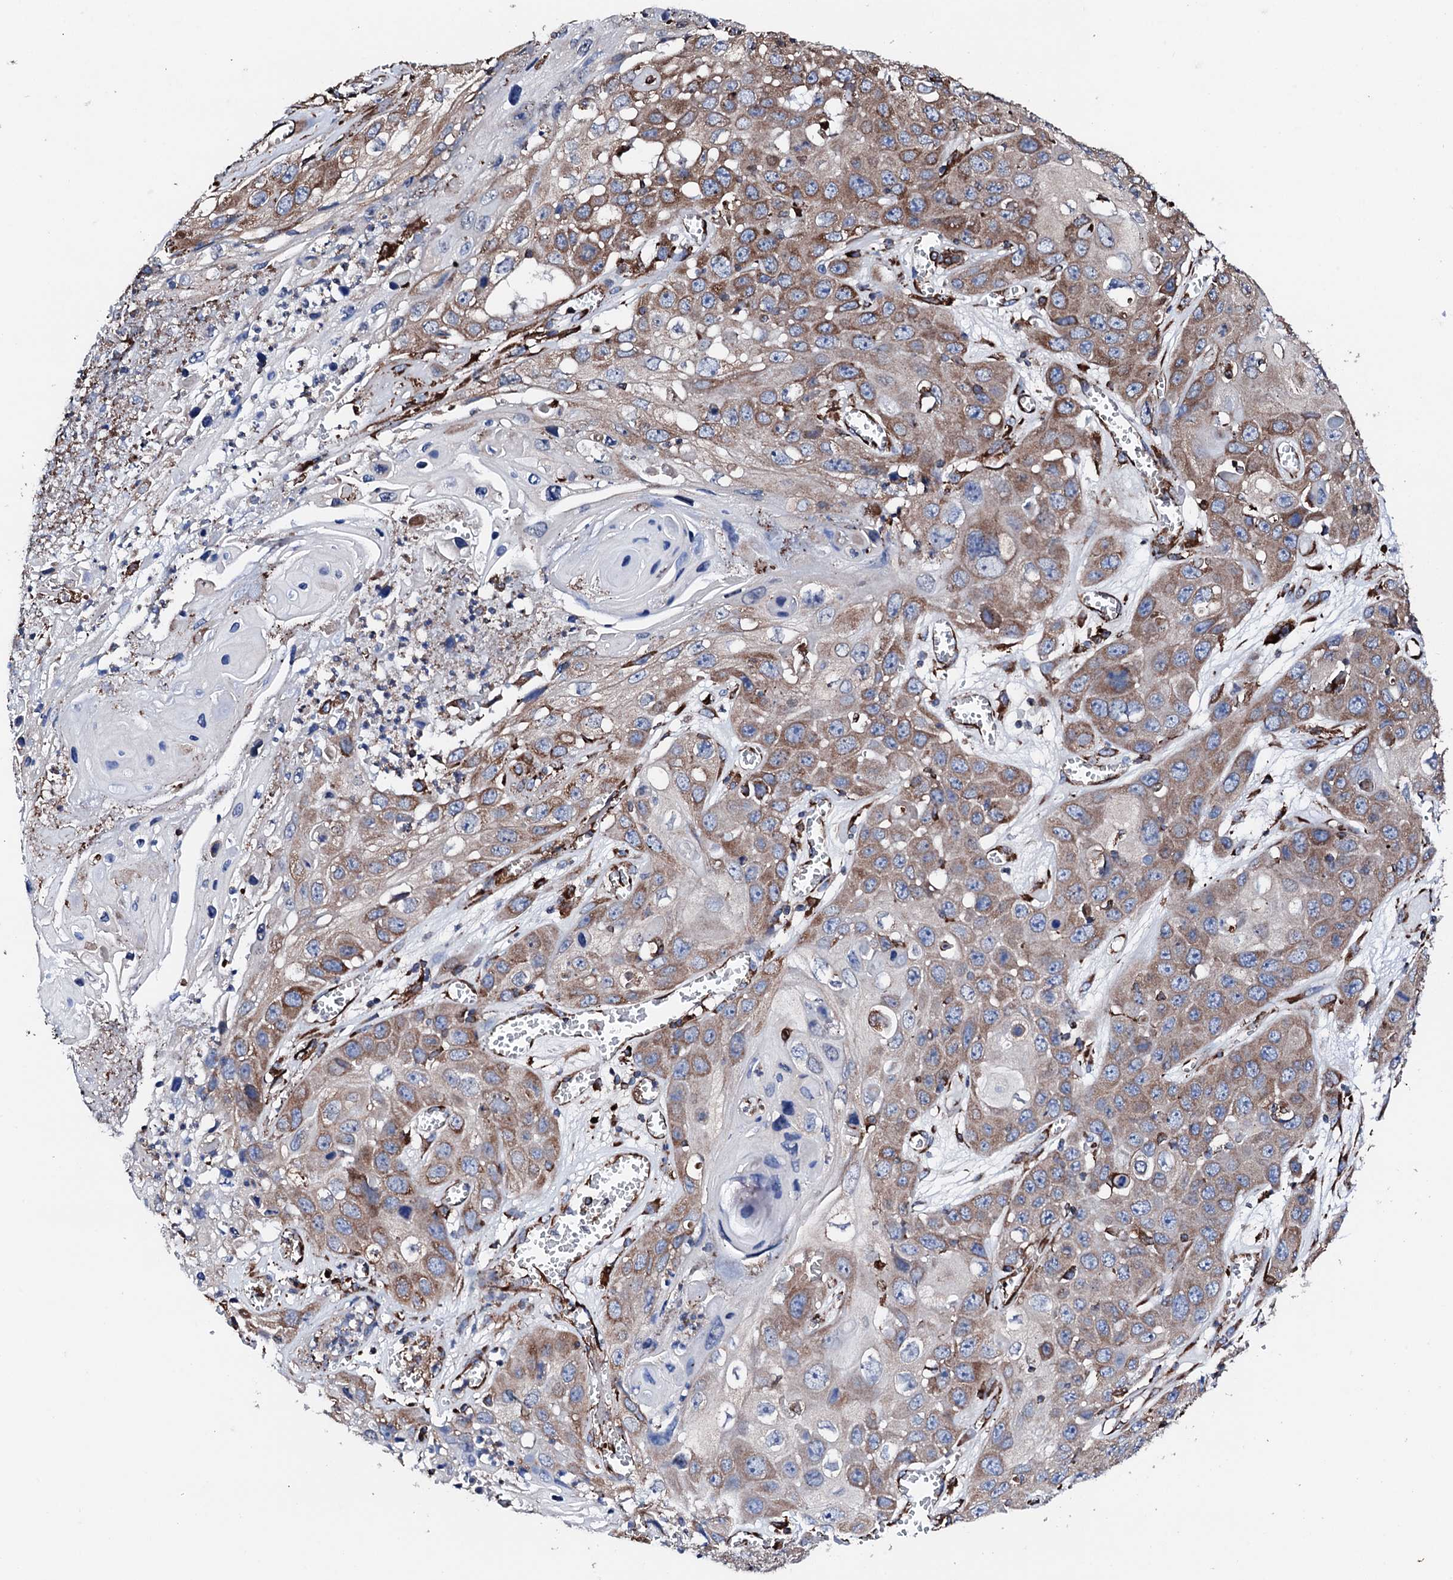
{"staining": {"intensity": "moderate", "quantity": ">75%", "location": "cytoplasmic/membranous"}, "tissue": "skin cancer", "cell_type": "Tumor cells", "image_type": "cancer", "snomed": [{"axis": "morphology", "description": "Squamous cell carcinoma, NOS"}, {"axis": "topography", "description": "Skin"}], "caption": "This histopathology image exhibits immunohistochemistry (IHC) staining of skin cancer, with medium moderate cytoplasmic/membranous staining in about >75% of tumor cells.", "gene": "AMDHD1", "patient": {"sex": "male", "age": 55}}